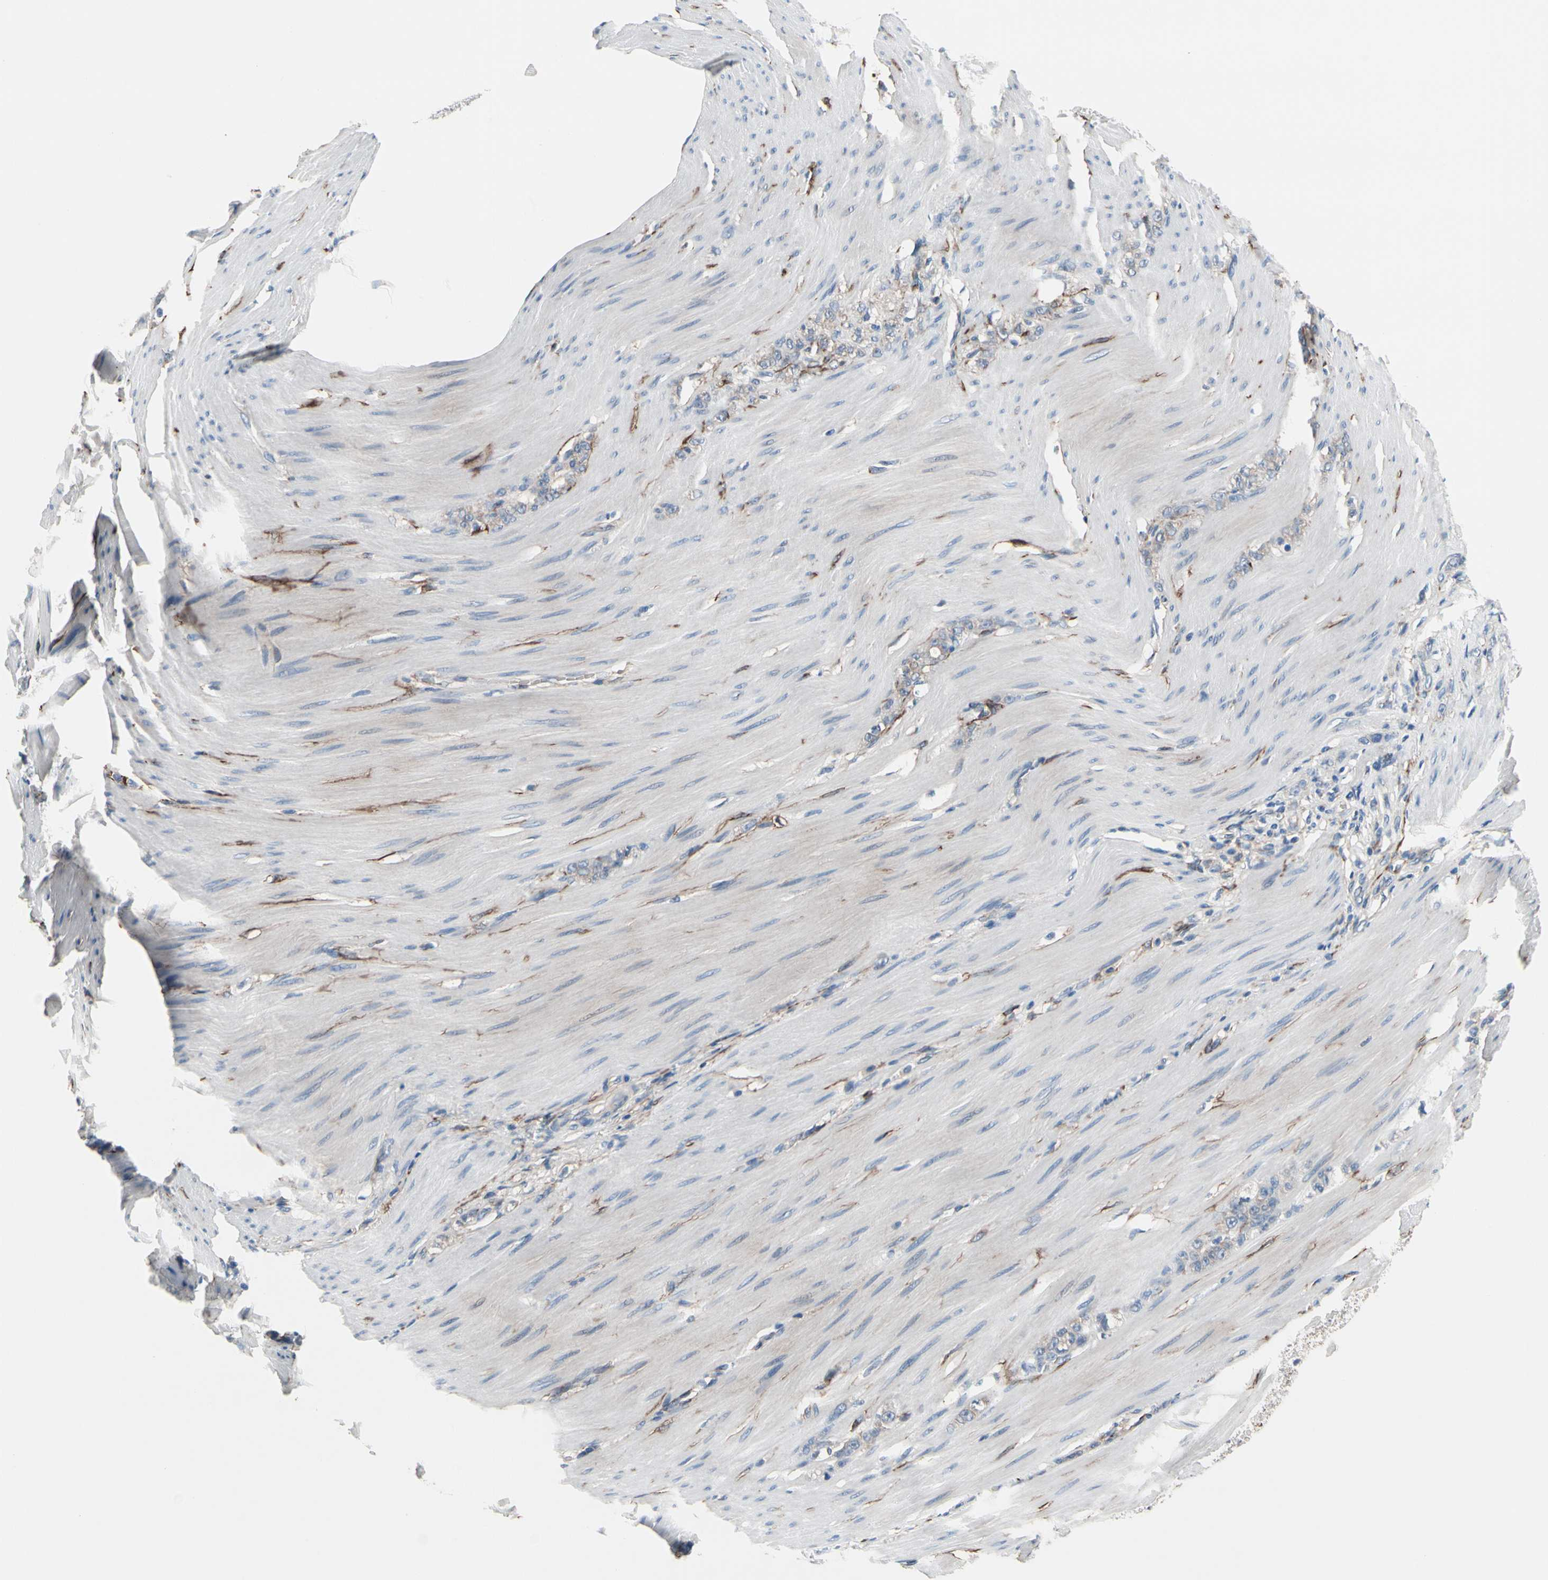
{"staining": {"intensity": "weak", "quantity": "<25%", "location": "cytoplasmic/membranous"}, "tissue": "stomach cancer", "cell_type": "Tumor cells", "image_type": "cancer", "snomed": [{"axis": "morphology", "description": "Adenocarcinoma, NOS"}, {"axis": "topography", "description": "Stomach"}], "caption": "Immunohistochemical staining of stomach cancer reveals no significant expression in tumor cells.", "gene": "PRKAR2B", "patient": {"sex": "male", "age": 82}}